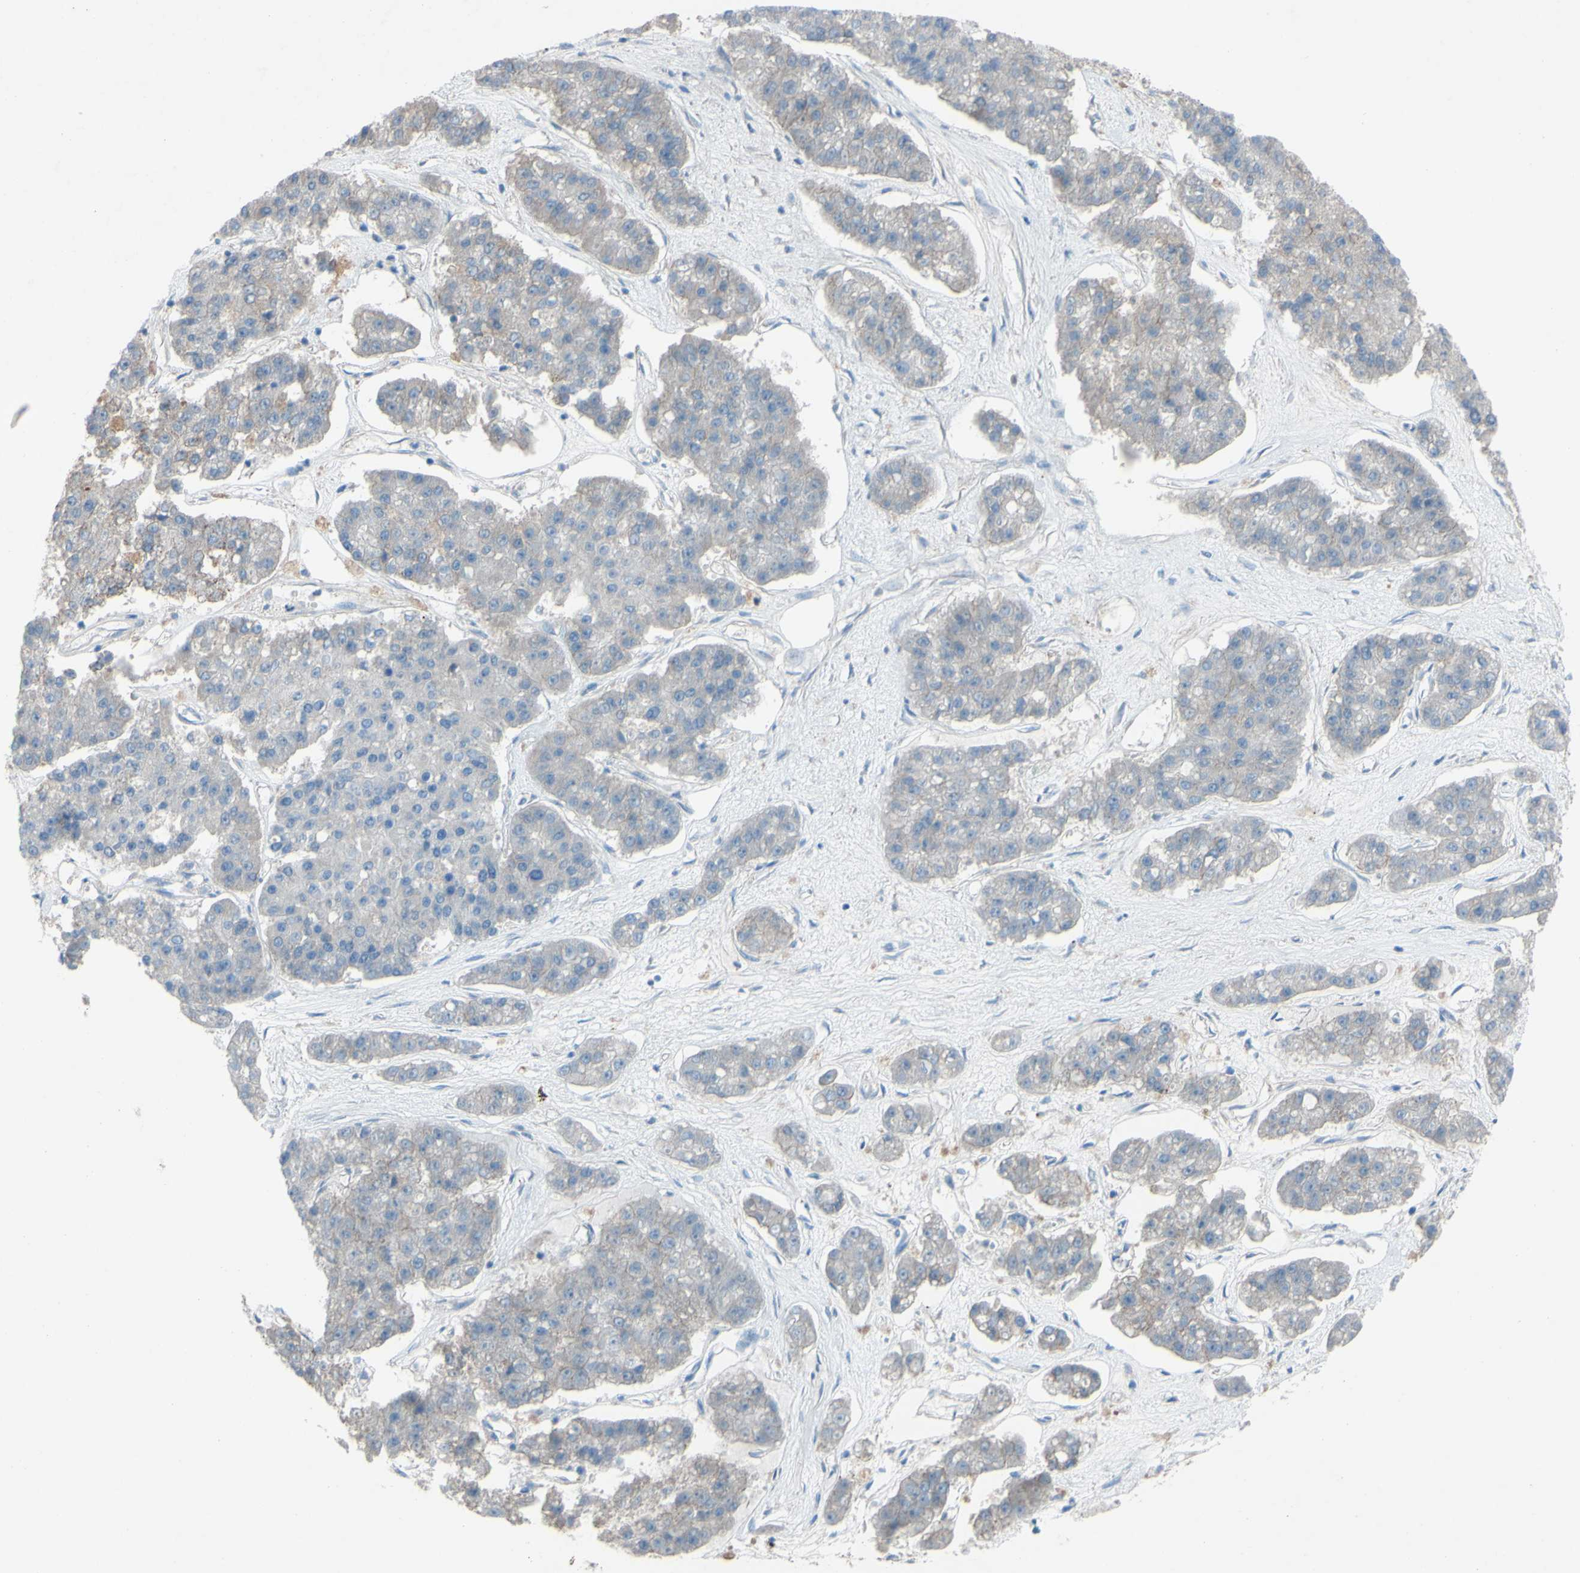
{"staining": {"intensity": "negative", "quantity": "none", "location": "none"}, "tissue": "pancreatic cancer", "cell_type": "Tumor cells", "image_type": "cancer", "snomed": [{"axis": "morphology", "description": "Adenocarcinoma, NOS"}, {"axis": "topography", "description": "Pancreas"}], "caption": "An image of human pancreatic cancer is negative for staining in tumor cells. (Stains: DAB (3,3'-diaminobenzidine) IHC with hematoxylin counter stain, Microscopy: brightfield microscopy at high magnification).", "gene": "CDCP1", "patient": {"sex": "male", "age": 50}}